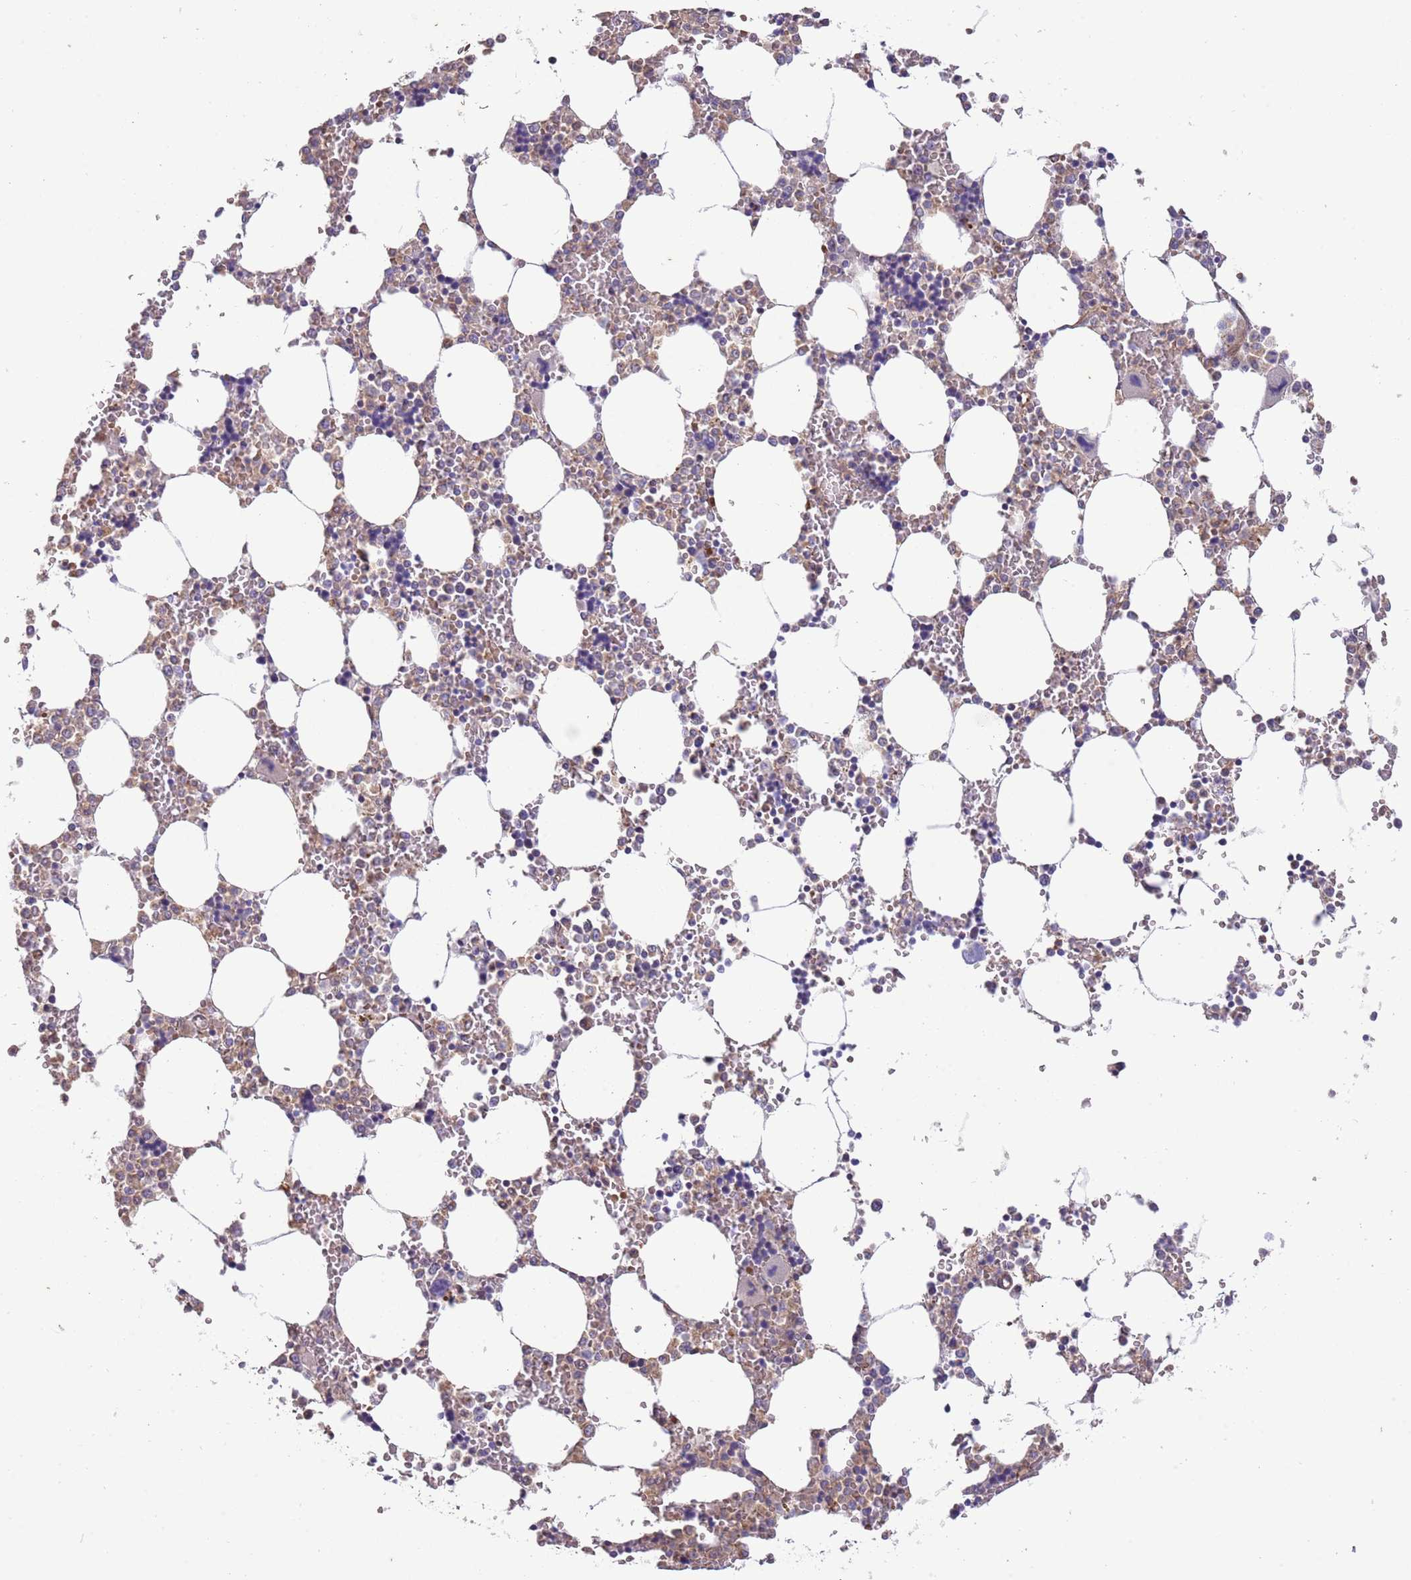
{"staining": {"intensity": "negative", "quantity": "none", "location": "none"}, "tissue": "bone marrow", "cell_type": "Hematopoietic cells", "image_type": "normal", "snomed": [{"axis": "morphology", "description": "Normal tissue, NOS"}, {"axis": "topography", "description": "Bone marrow"}], "caption": "Immunohistochemical staining of benign human bone marrow demonstrates no significant expression in hematopoietic cells. (Stains: DAB IHC with hematoxylin counter stain, Microscopy: brightfield microscopy at high magnification).", "gene": "ITGB6", "patient": {"sex": "male", "age": 64}}